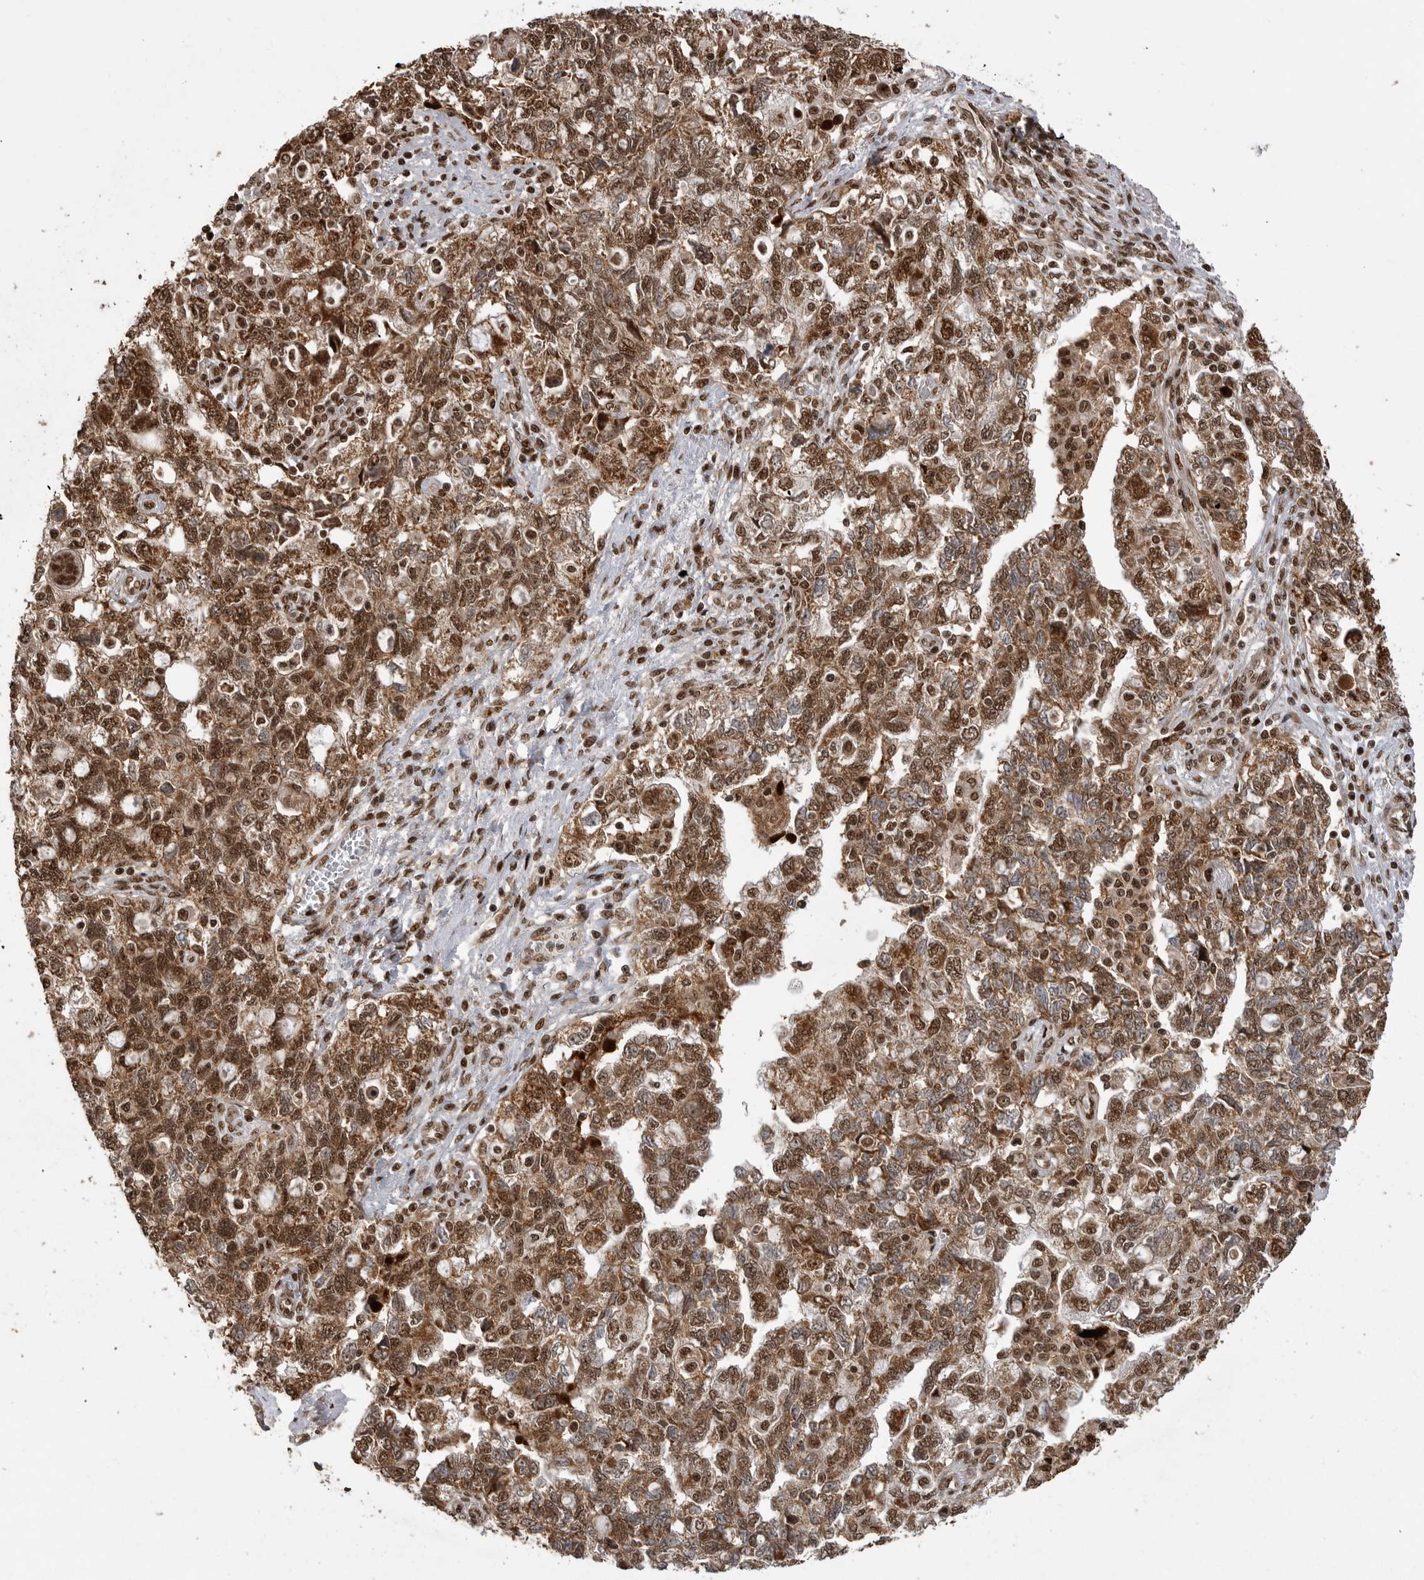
{"staining": {"intensity": "moderate", "quantity": ">75%", "location": "cytoplasmic/membranous,nuclear"}, "tissue": "ovarian cancer", "cell_type": "Tumor cells", "image_type": "cancer", "snomed": [{"axis": "morphology", "description": "Carcinoma, NOS"}, {"axis": "morphology", "description": "Cystadenocarcinoma, serous, NOS"}, {"axis": "topography", "description": "Ovary"}], "caption": "Ovarian cancer (serous cystadenocarcinoma) stained for a protein exhibits moderate cytoplasmic/membranous and nuclear positivity in tumor cells.", "gene": "PPP1R8", "patient": {"sex": "female", "age": 69}}